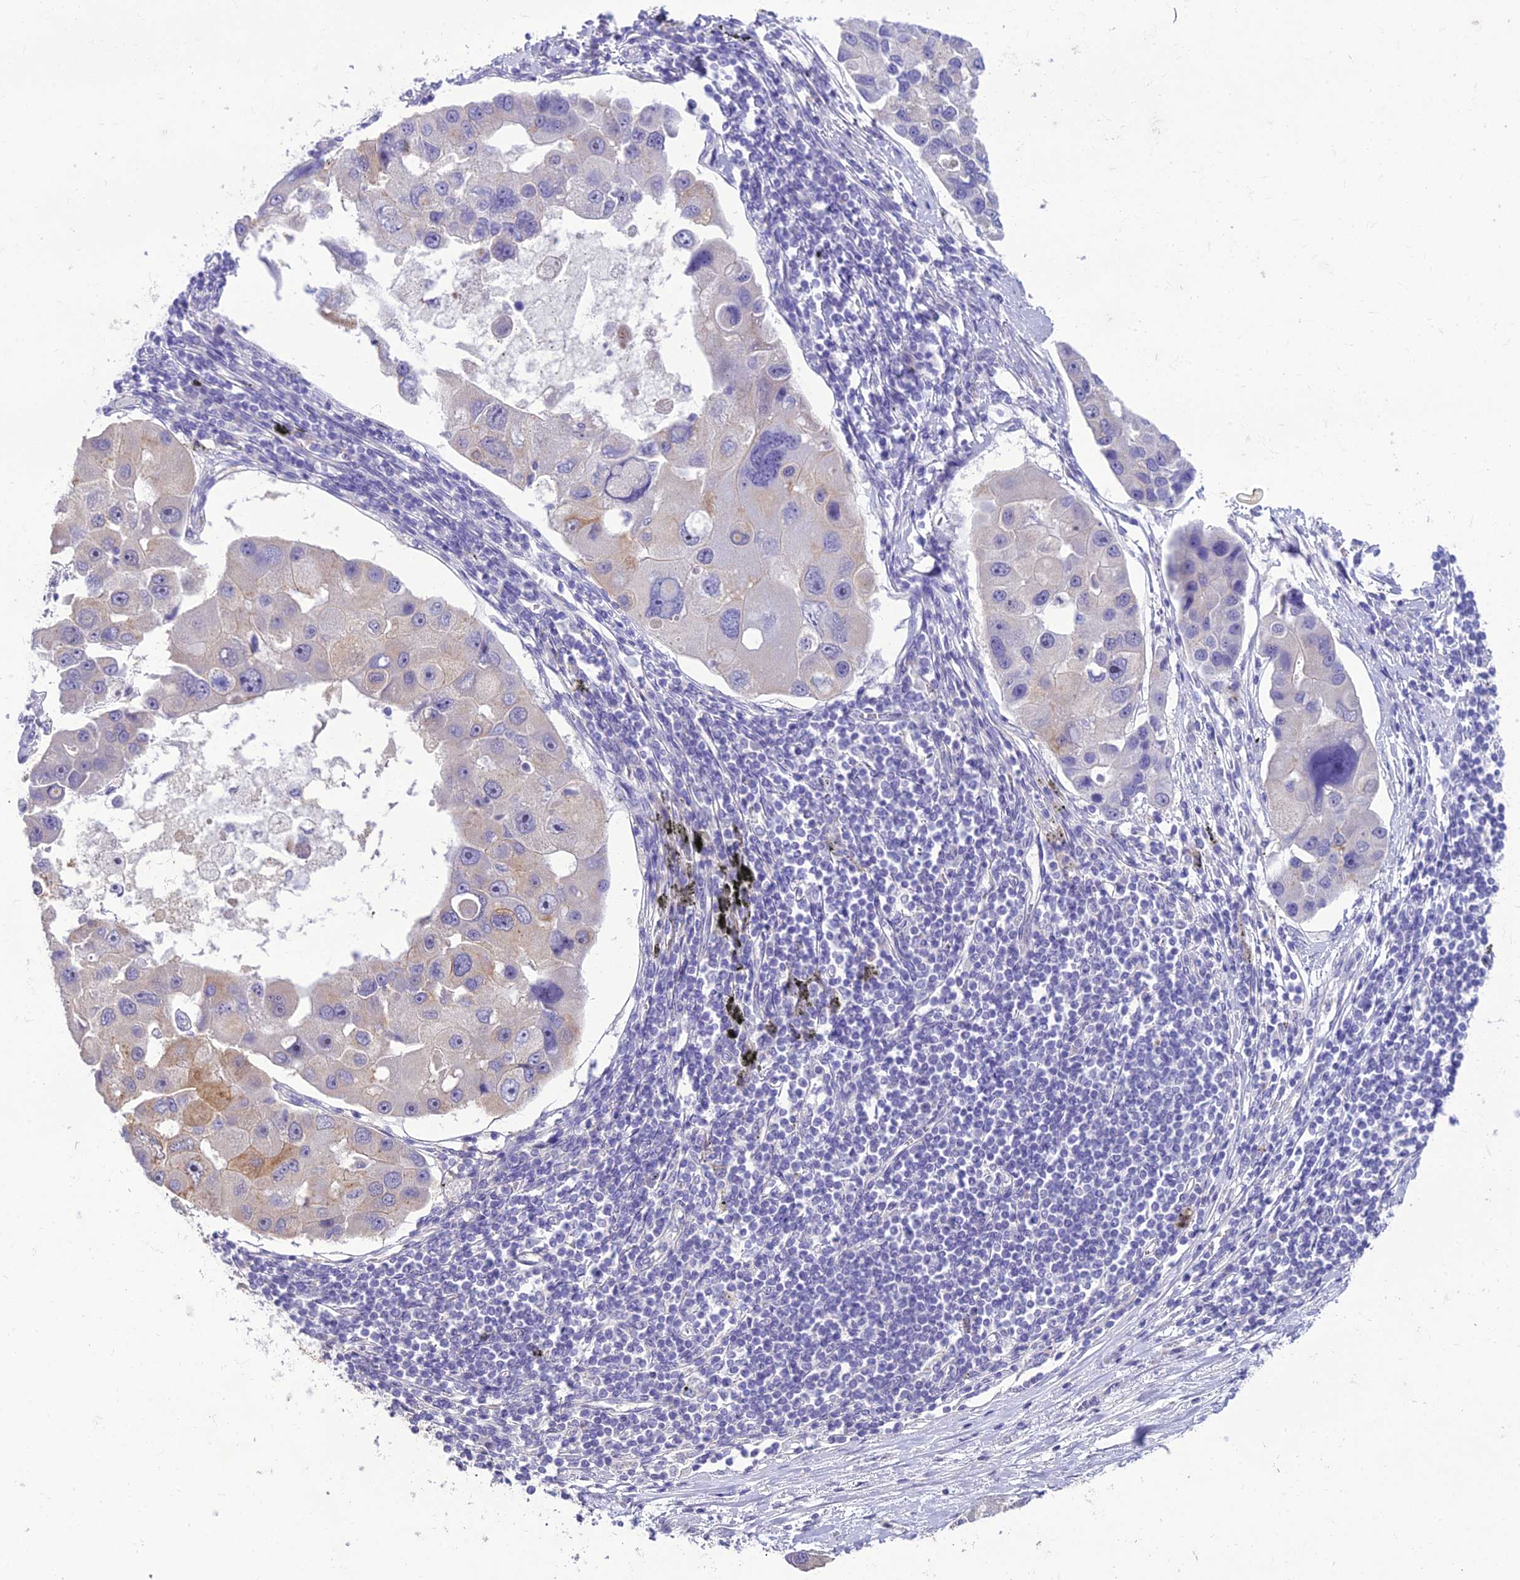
{"staining": {"intensity": "weak", "quantity": "<25%", "location": "cytoplasmic/membranous"}, "tissue": "lung cancer", "cell_type": "Tumor cells", "image_type": "cancer", "snomed": [{"axis": "morphology", "description": "Adenocarcinoma, NOS"}, {"axis": "topography", "description": "Lung"}], "caption": "High magnification brightfield microscopy of adenocarcinoma (lung) stained with DAB (3,3'-diaminobenzidine) (brown) and counterstained with hematoxylin (blue): tumor cells show no significant expression. (DAB IHC visualized using brightfield microscopy, high magnification).", "gene": "SCRT1", "patient": {"sex": "female", "age": 54}}